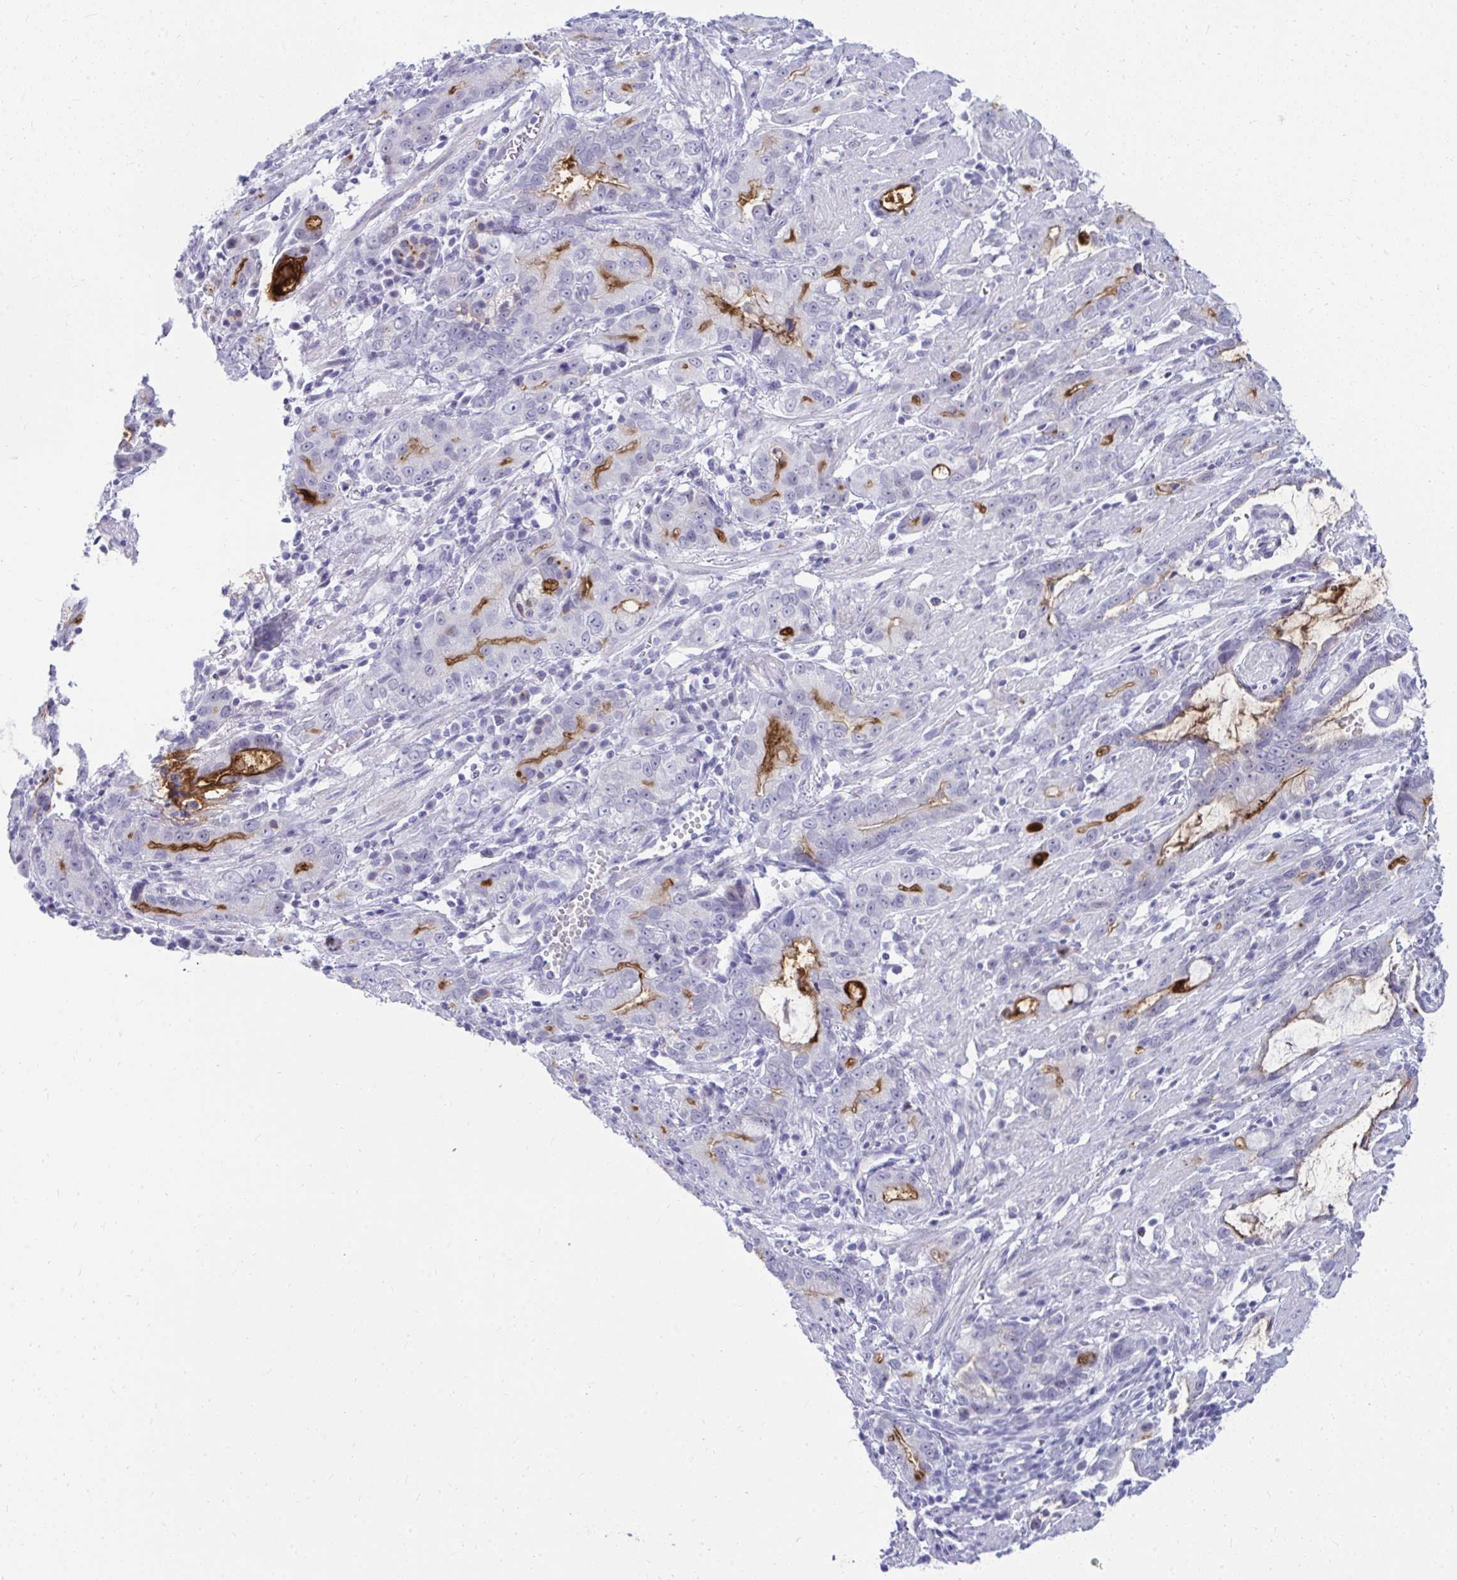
{"staining": {"intensity": "strong", "quantity": "<25%", "location": "cytoplasmic/membranous"}, "tissue": "stomach cancer", "cell_type": "Tumor cells", "image_type": "cancer", "snomed": [{"axis": "morphology", "description": "Adenocarcinoma, NOS"}, {"axis": "topography", "description": "Stomach"}], "caption": "An IHC micrograph of tumor tissue is shown. Protein staining in brown shows strong cytoplasmic/membranous positivity in stomach cancer (adenocarcinoma) within tumor cells. (DAB IHC with brightfield microscopy, high magnification).", "gene": "OR5F1", "patient": {"sex": "male", "age": 55}}